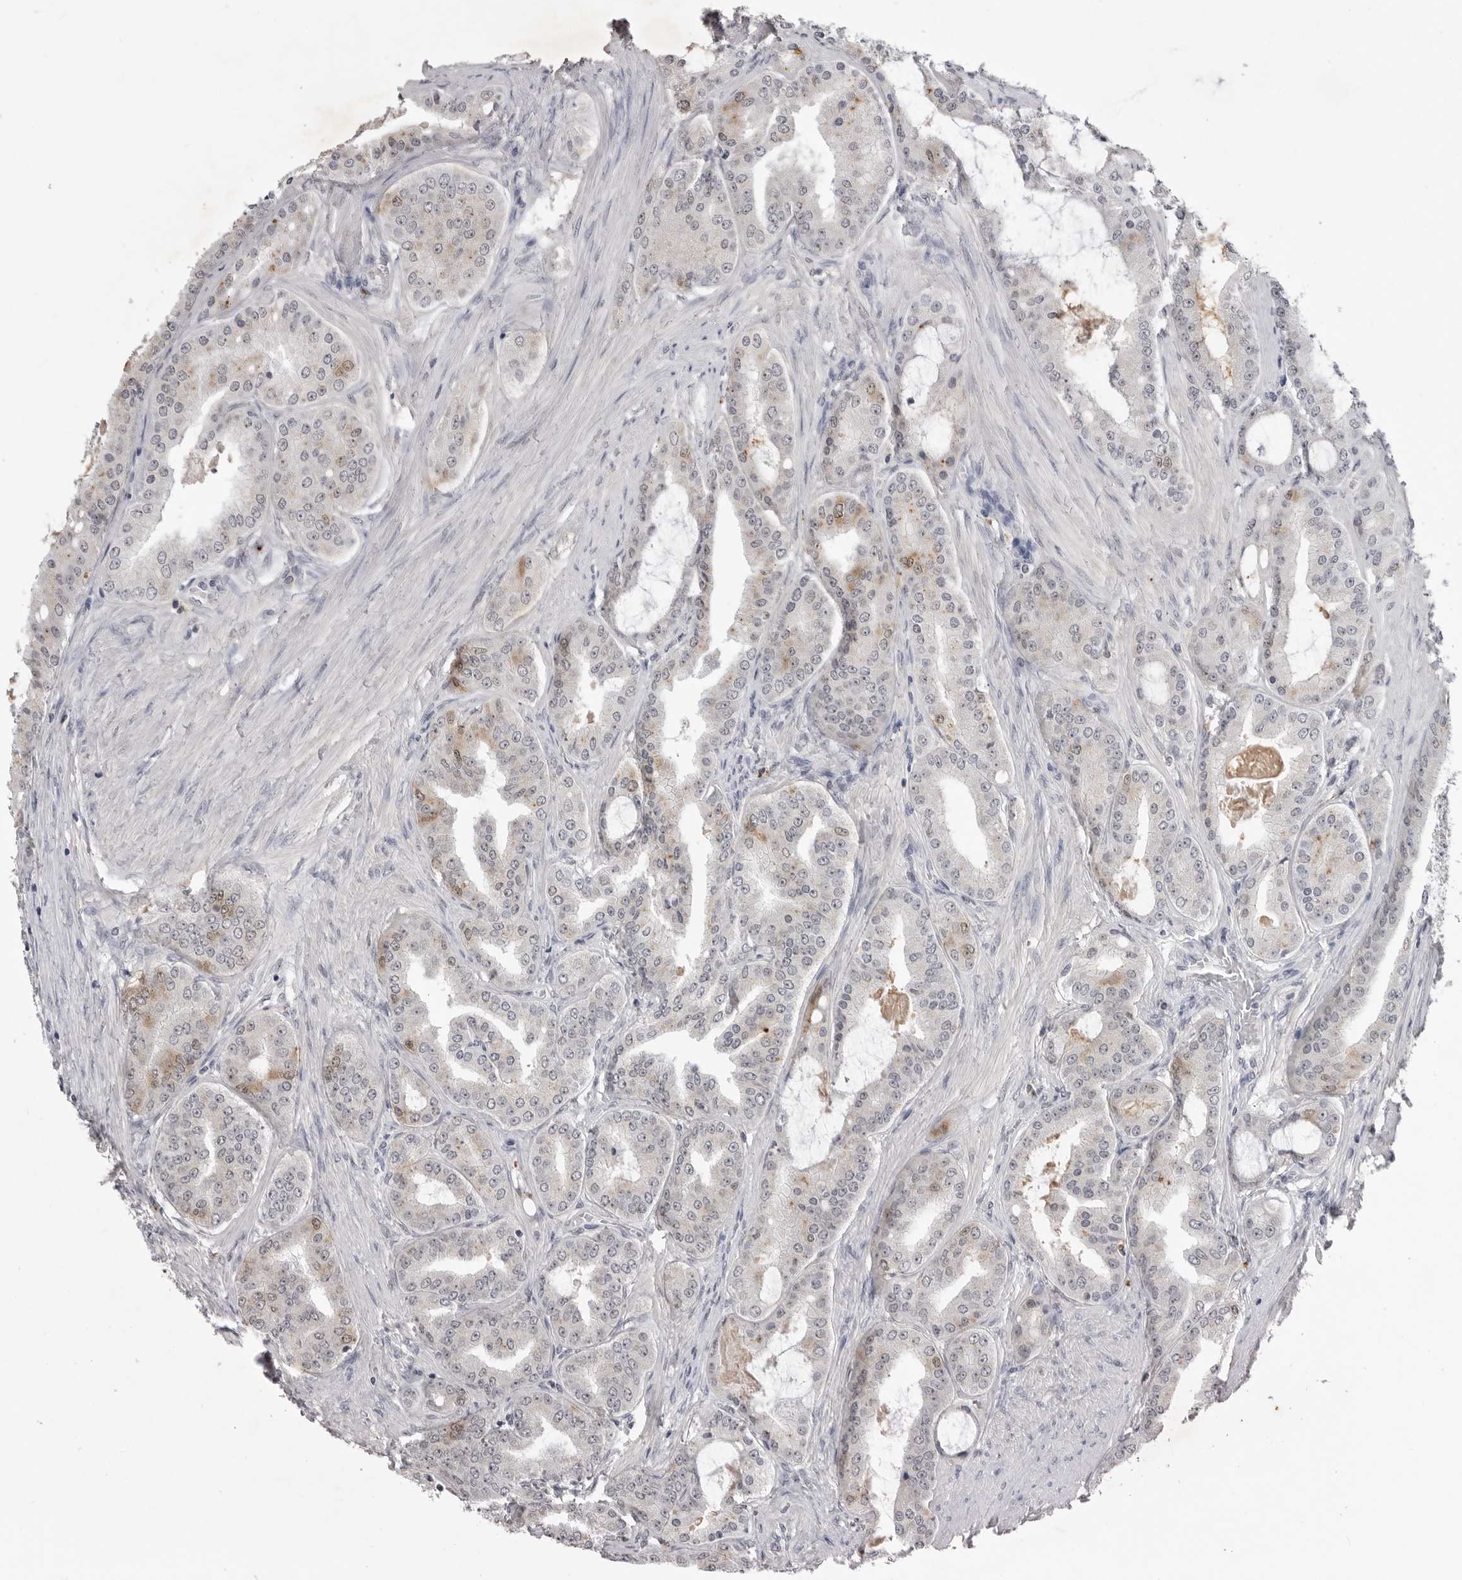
{"staining": {"intensity": "weak", "quantity": "<25%", "location": "cytoplasmic/membranous"}, "tissue": "prostate cancer", "cell_type": "Tumor cells", "image_type": "cancer", "snomed": [{"axis": "morphology", "description": "Adenocarcinoma, High grade"}, {"axis": "topography", "description": "Prostate"}], "caption": "A histopathology image of prostate cancer (high-grade adenocarcinoma) stained for a protein exhibits no brown staining in tumor cells. Nuclei are stained in blue.", "gene": "RRM1", "patient": {"sex": "male", "age": 60}}